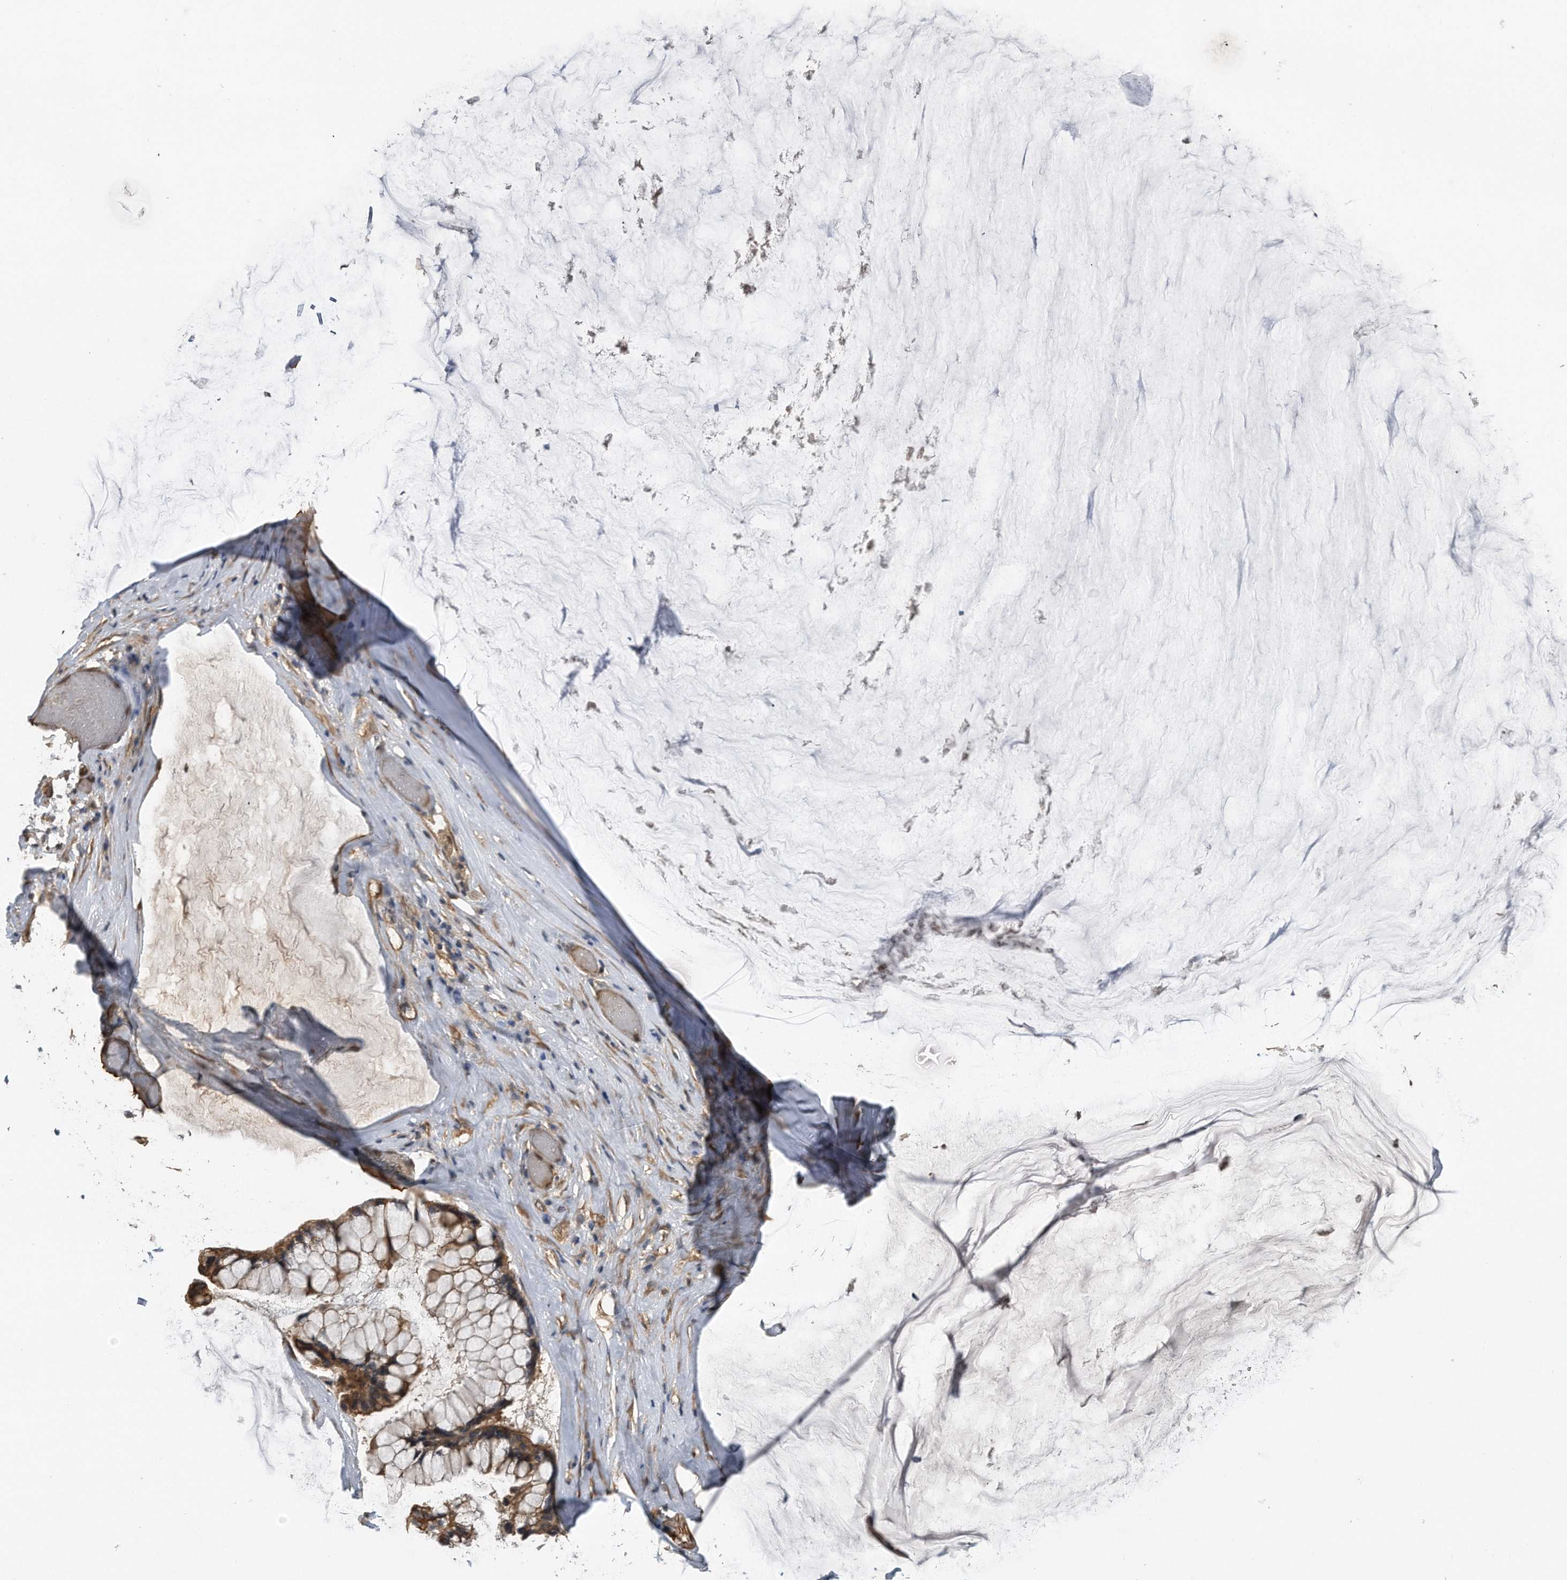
{"staining": {"intensity": "moderate", "quantity": ">75%", "location": "cytoplasmic/membranous"}, "tissue": "ovarian cancer", "cell_type": "Tumor cells", "image_type": "cancer", "snomed": [{"axis": "morphology", "description": "Cystadenocarcinoma, mucinous, NOS"}, {"axis": "topography", "description": "Ovary"}], "caption": "Protein expression analysis of ovarian mucinous cystadenocarcinoma shows moderate cytoplasmic/membranous expression in about >75% of tumor cells.", "gene": "ZNF79", "patient": {"sex": "female", "age": 39}}